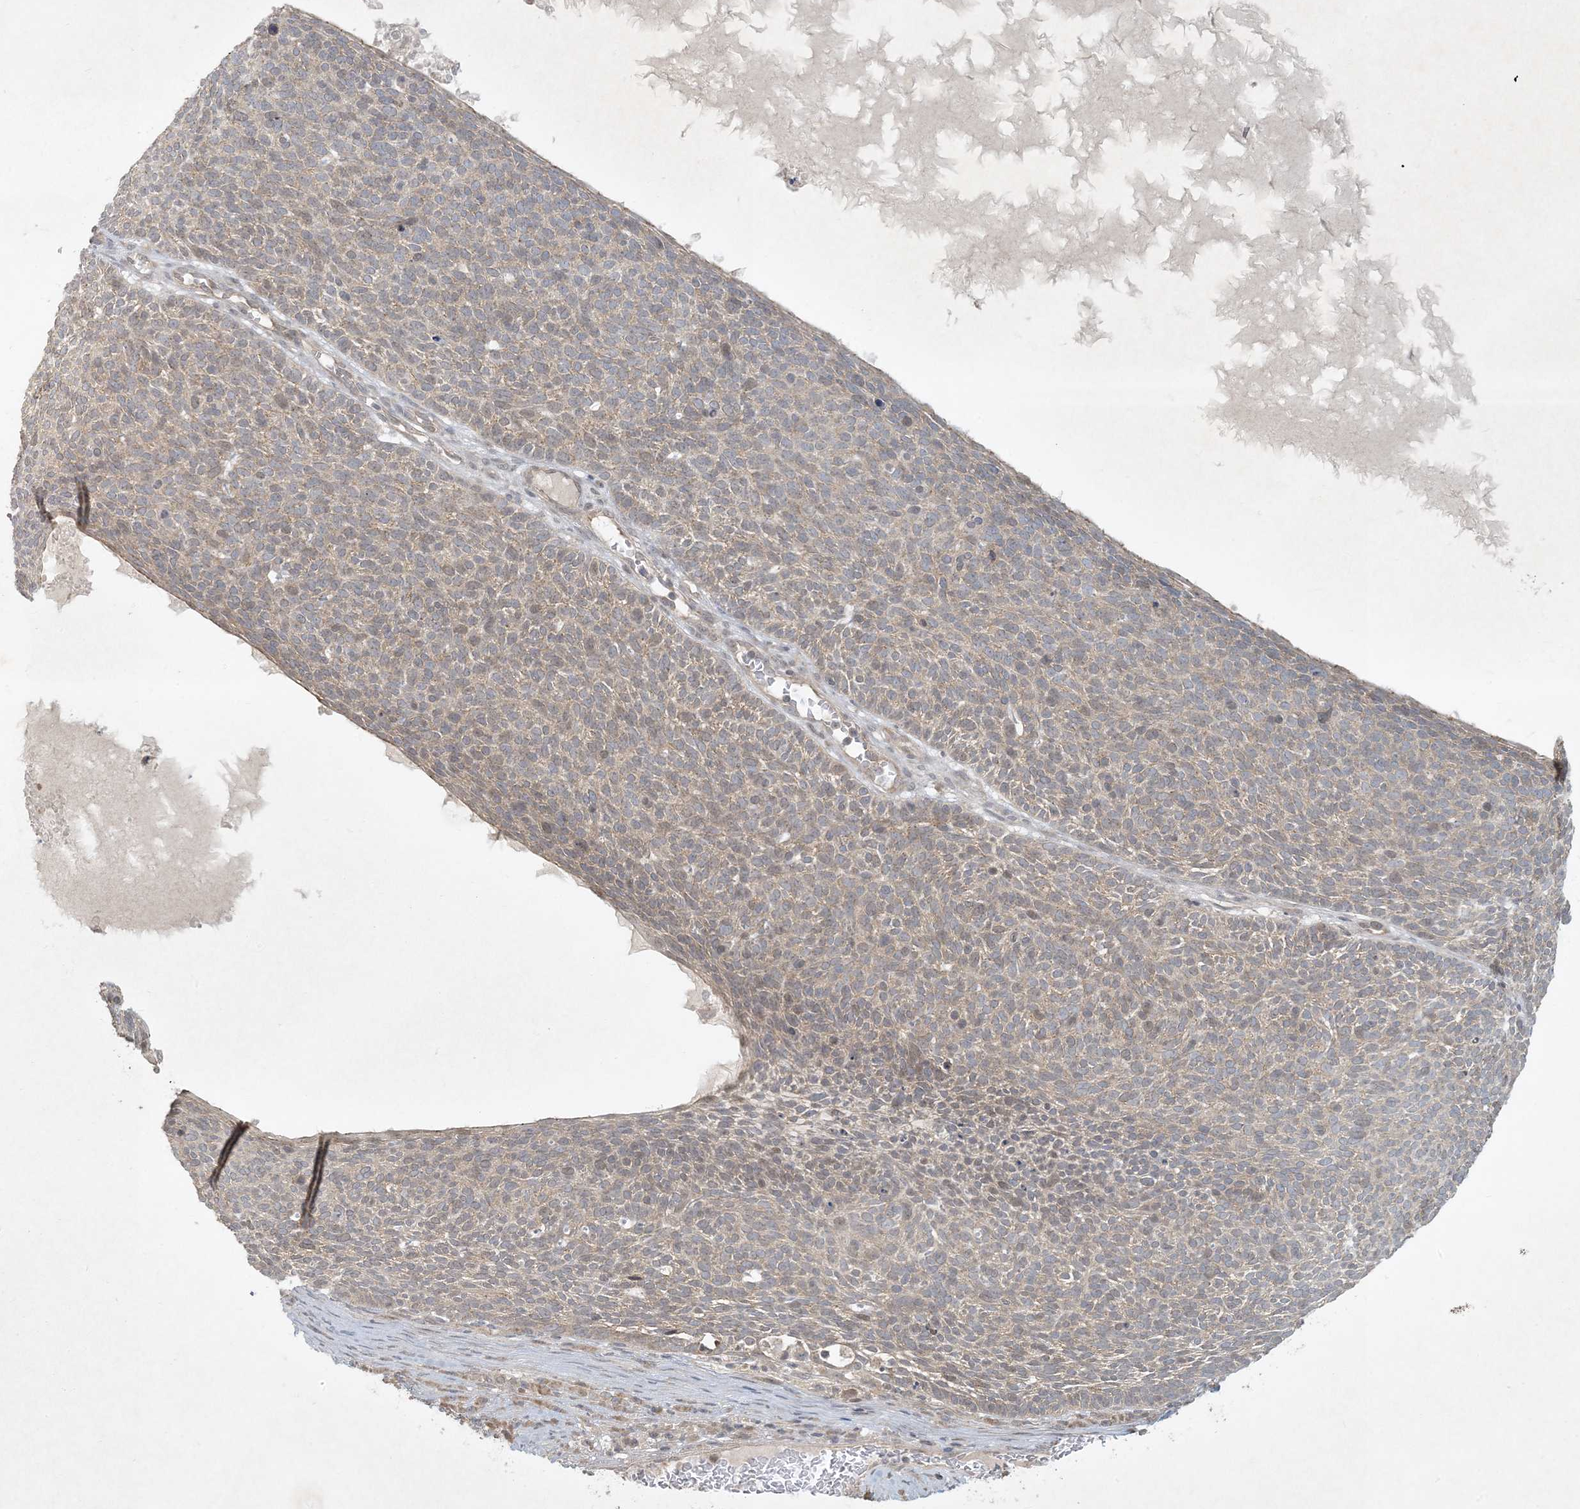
{"staining": {"intensity": "weak", "quantity": ">75%", "location": "cytoplasmic/membranous"}, "tissue": "skin cancer", "cell_type": "Tumor cells", "image_type": "cancer", "snomed": [{"axis": "morphology", "description": "Squamous cell carcinoma, NOS"}, {"axis": "topography", "description": "Skin"}], "caption": "Protein staining shows weak cytoplasmic/membranous positivity in approximately >75% of tumor cells in skin cancer.", "gene": "BCORL1", "patient": {"sex": "female", "age": 90}}